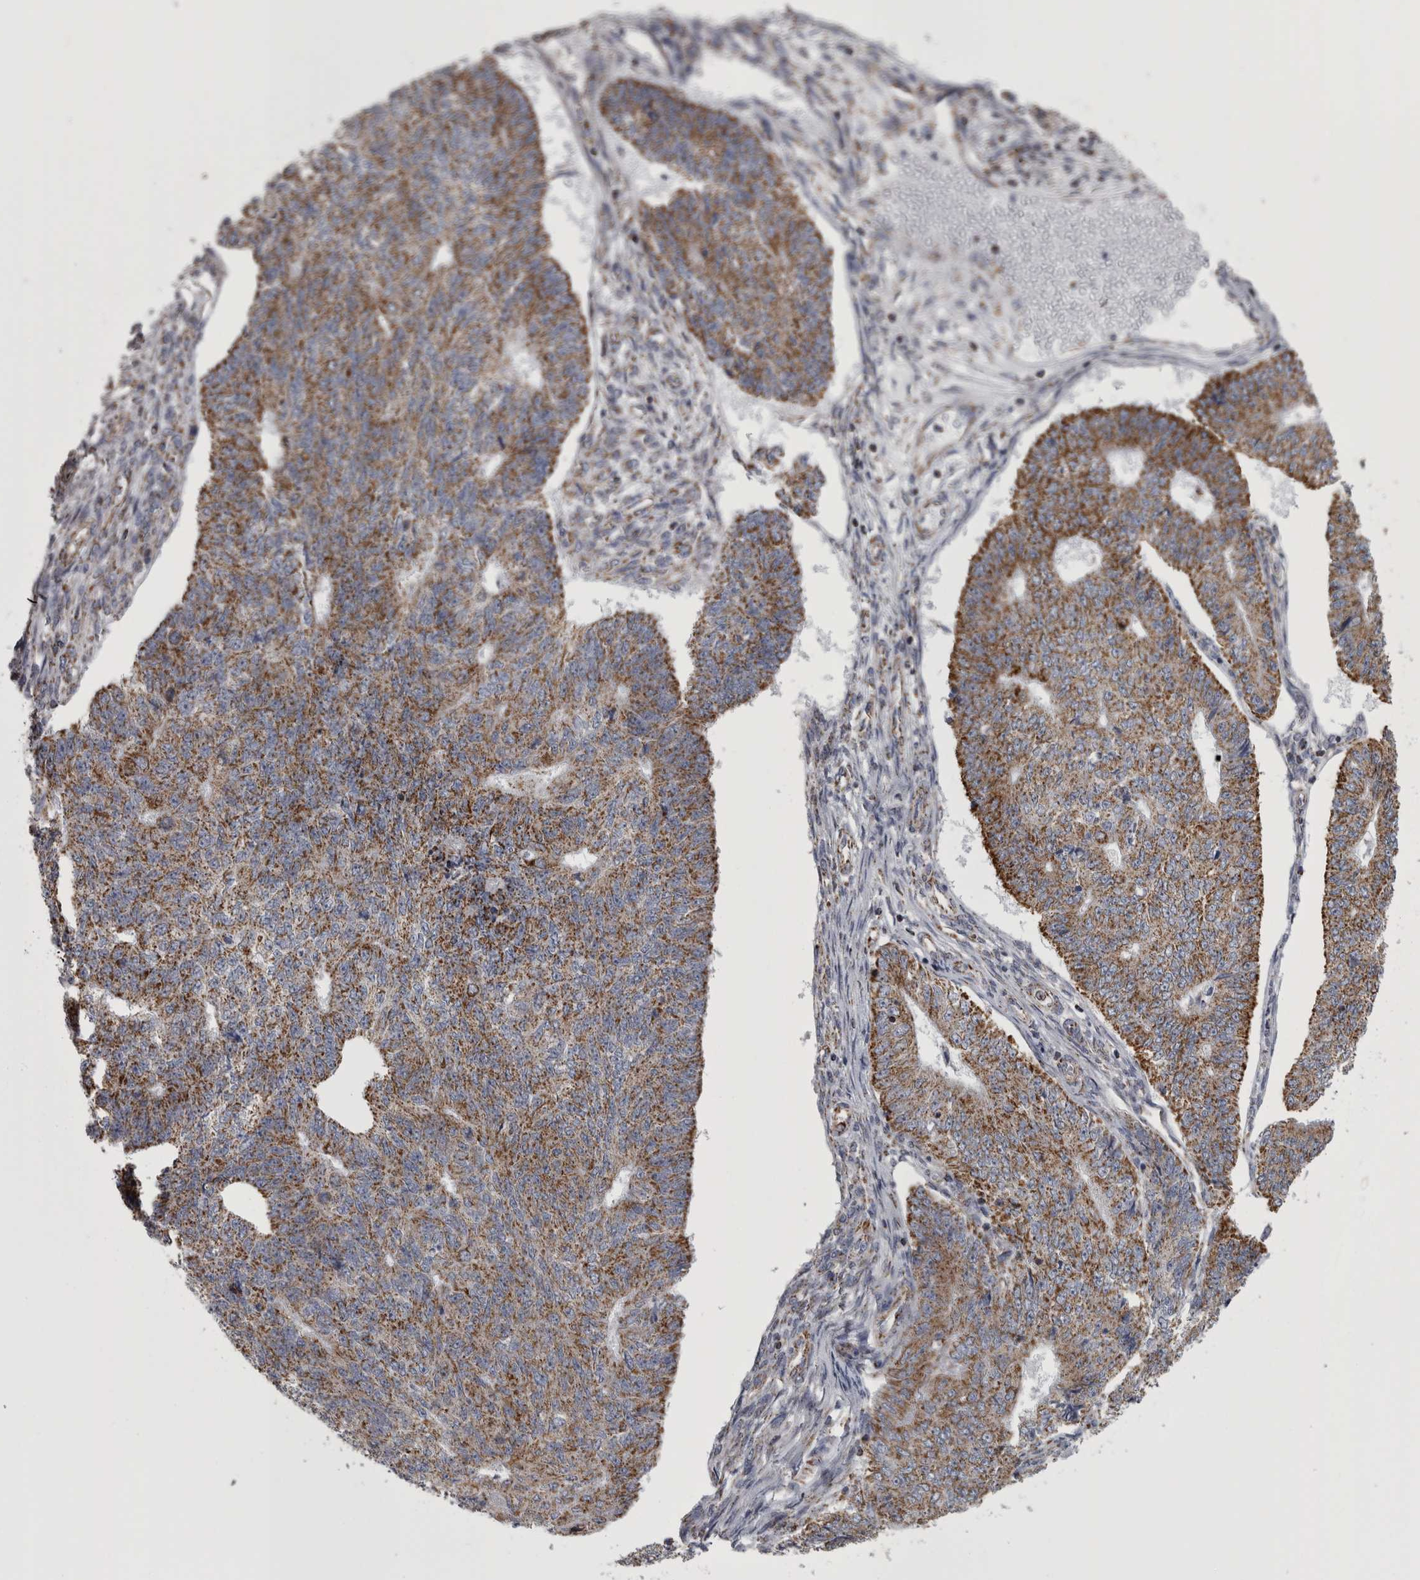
{"staining": {"intensity": "strong", "quantity": ">75%", "location": "cytoplasmic/membranous"}, "tissue": "endometrial cancer", "cell_type": "Tumor cells", "image_type": "cancer", "snomed": [{"axis": "morphology", "description": "Adenocarcinoma, NOS"}, {"axis": "topography", "description": "Endometrium"}], "caption": "There is high levels of strong cytoplasmic/membranous staining in tumor cells of endometrial adenocarcinoma, as demonstrated by immunohistochemical staining (brown color).", "gene": "MDH2", "patient": {"sex": "female", "age": 32}}